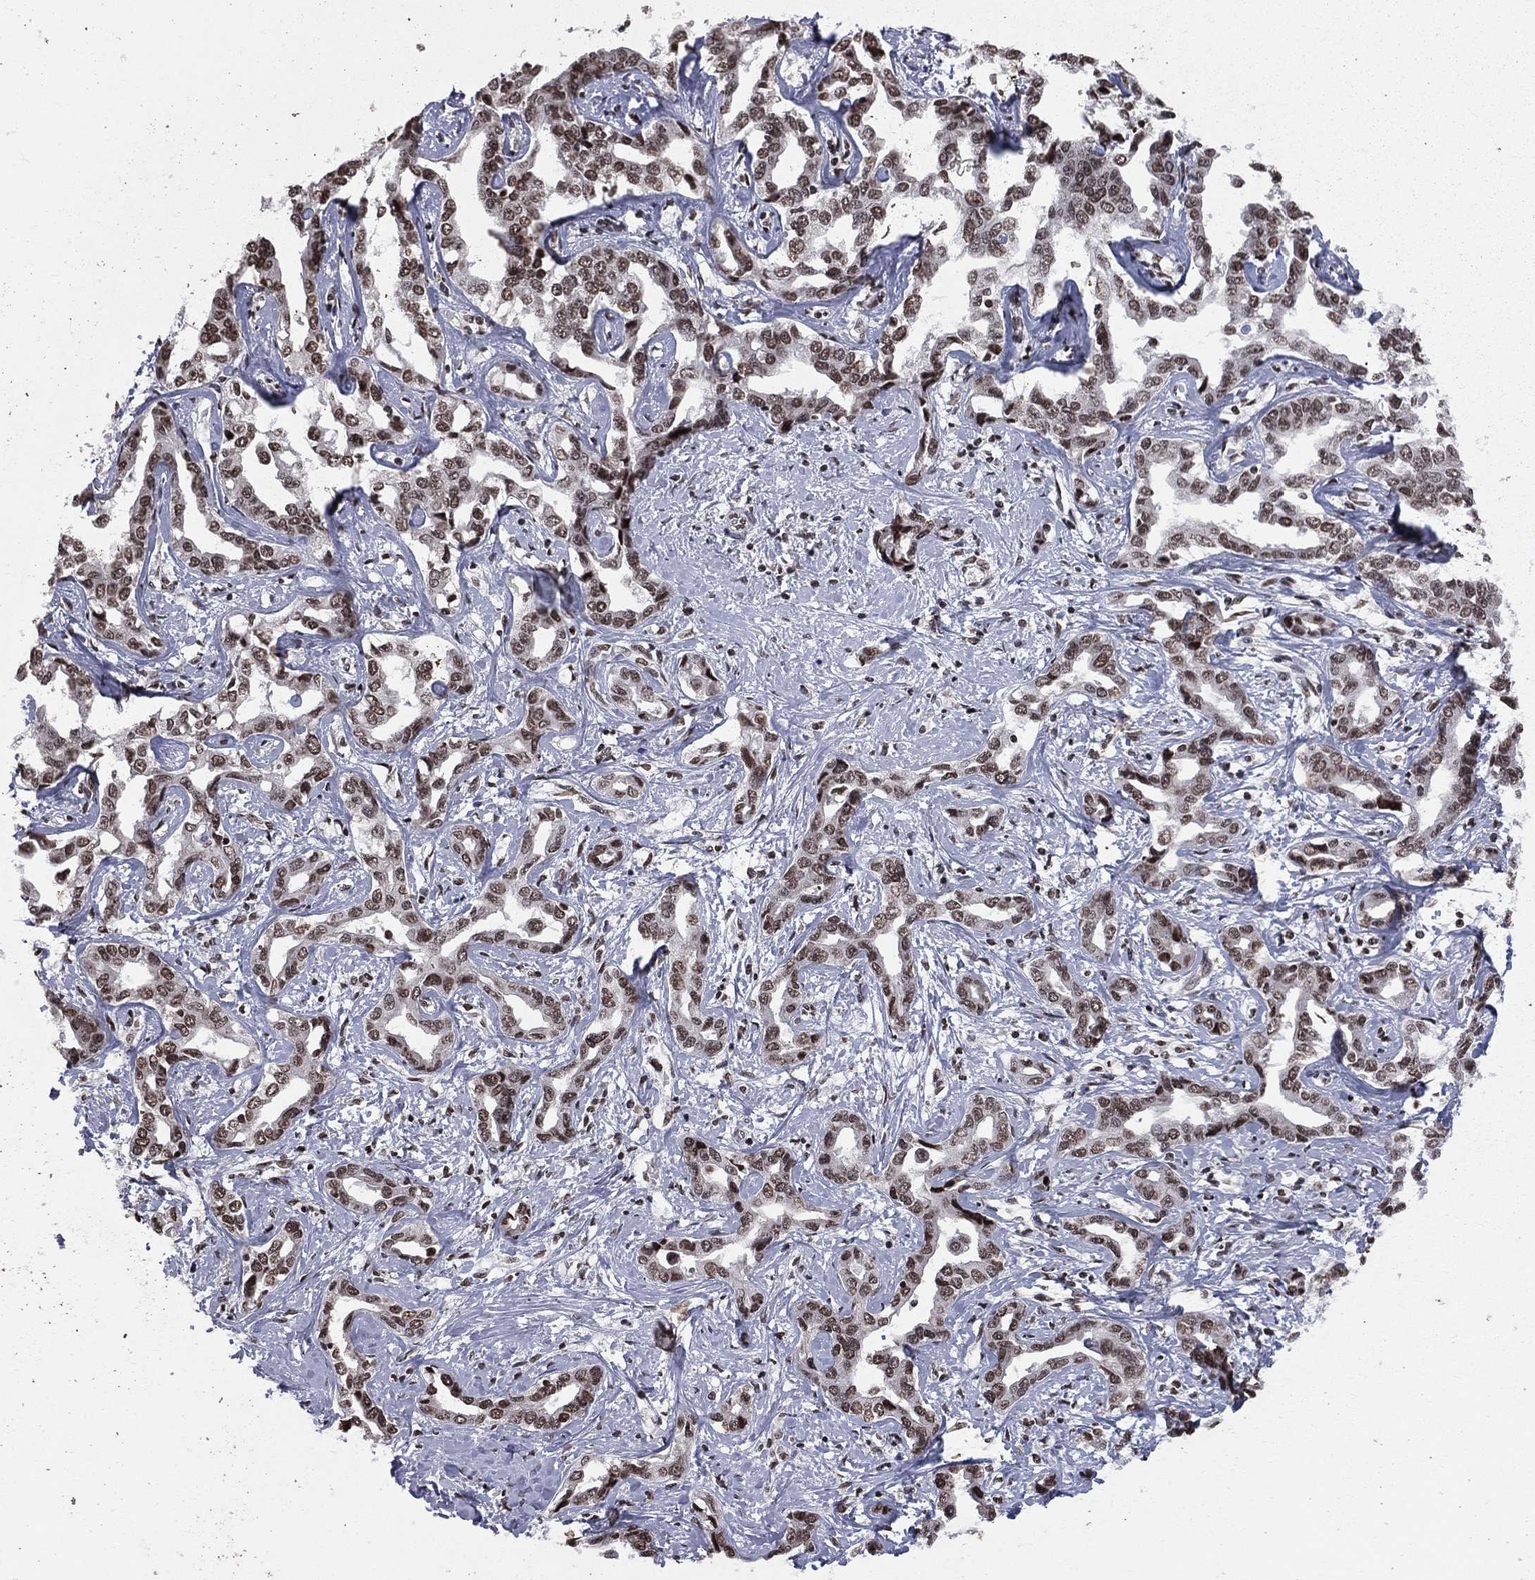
{"staining": {"intensity": "moderate", "quantity": ">75%", "location": "nuclear"}, "tissue": "liver cancer", "cell_type": "Tumor cells", "image_type": "cancer", "snomed": [{"axis": "morphology", "description": "Cholangiocarcinoma"}, {"axis": "topography", "description": "Liver"}], "caption": "Immunohistochemistry (IHC) (DAB (3,3'-diaminobenzidine)) staining of human liver cancer shows moderate nuclear protein staining in about >75% of tumor cells.", "gene": "RFX7", "patient": {"sex": "male", "age": 59}}